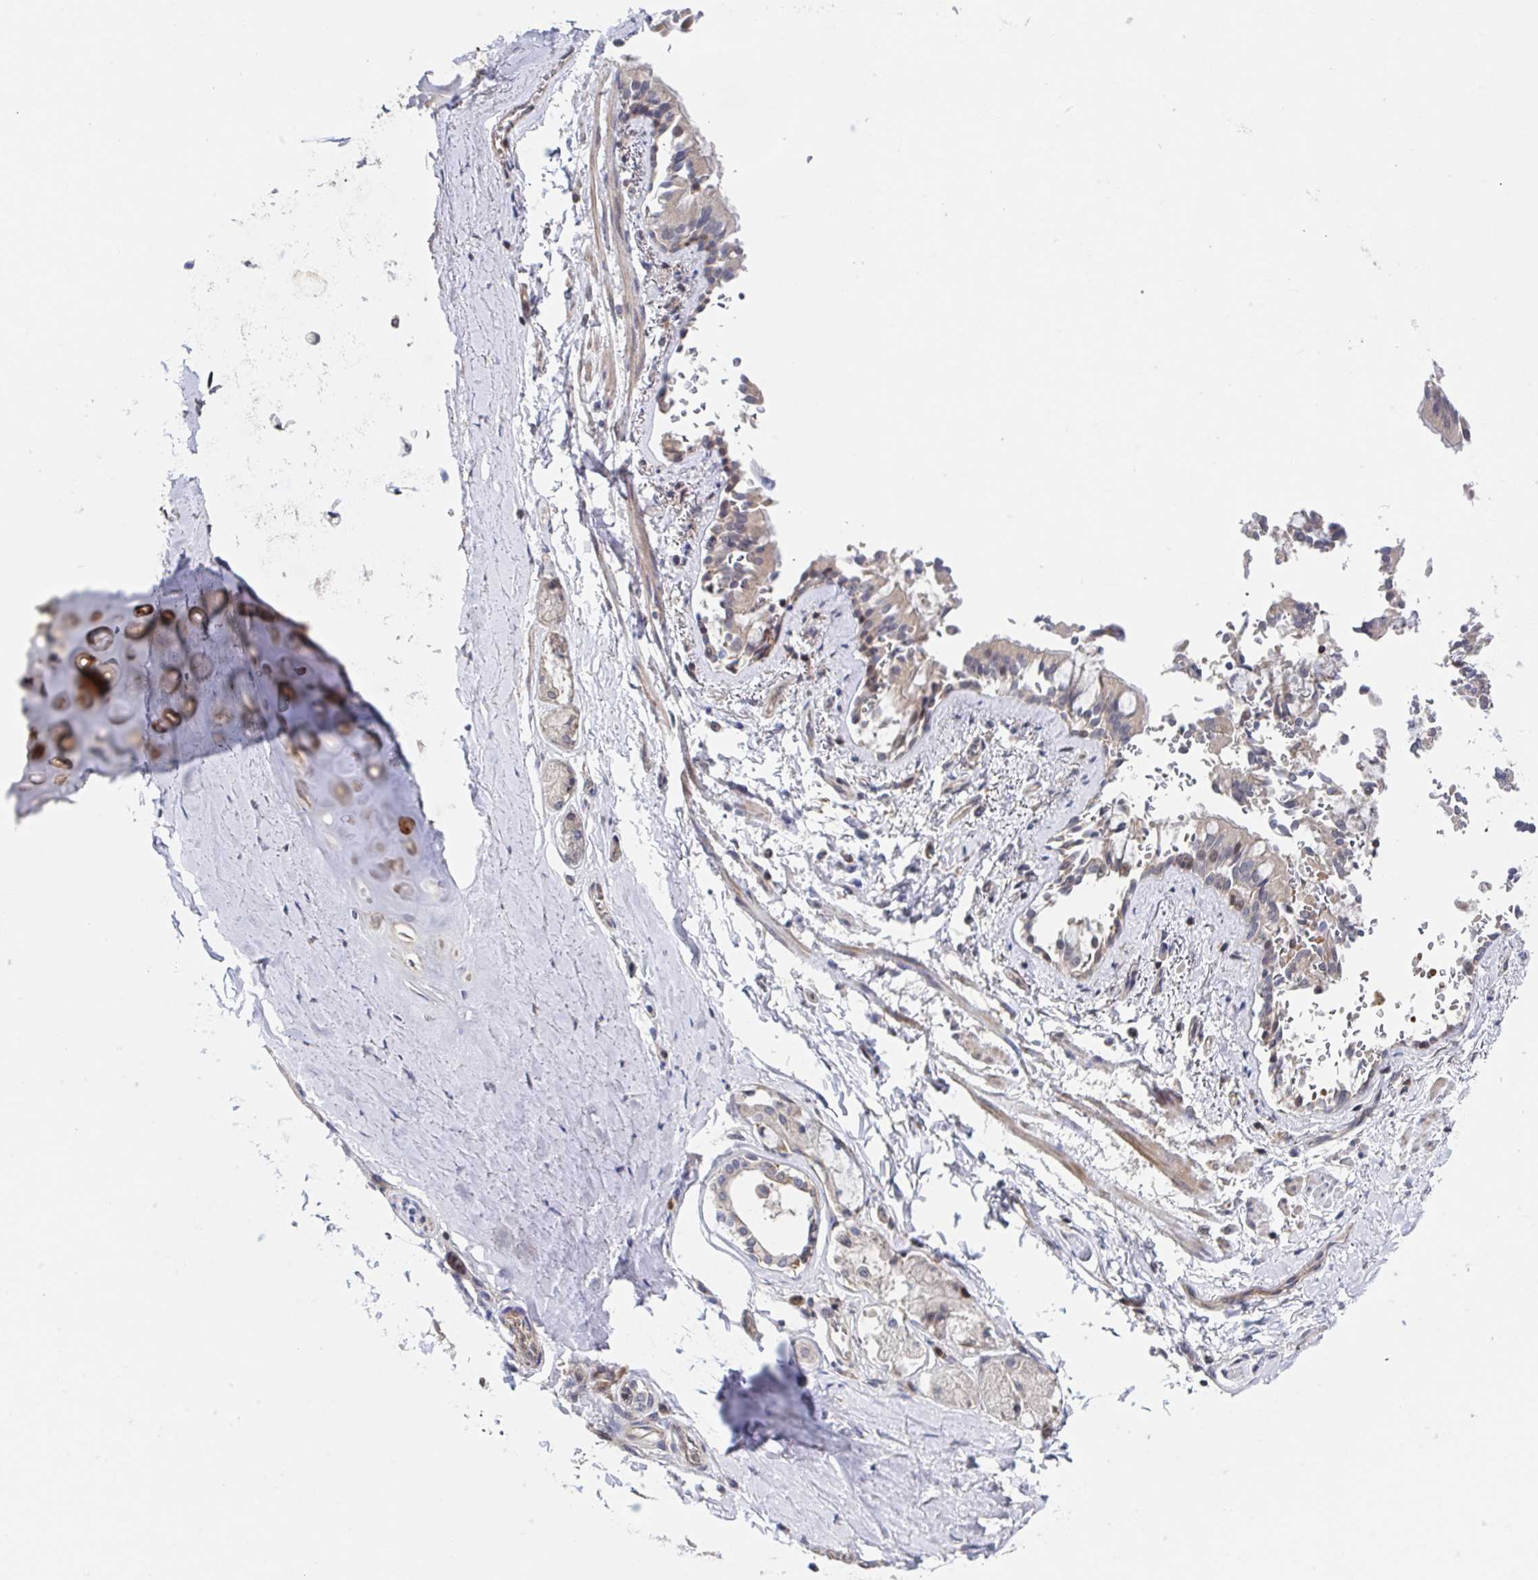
{"staining": {"intensity": "negative", "quantity": "none", "location": "none"}, "tissue": "adipose tissue", "cell_type": "Adipocytes", "image_type": "normal", "snomed": [{"axis": "morphology", "description": "Normal tissue, NOS"}, {"axis": "topography", "description": "Cartilage tissue"}, {"axis": "topography", "description": "Bronchus"}, {"axis": "topography", "description": "Peripheral nerve tissue"}], "caption": "Adipose tissue was stained to show a protein in brown. There is no significant positivity in adipocytes.", "gene": "DHRS12", "patient": {"sex": "male", "age": 67}}